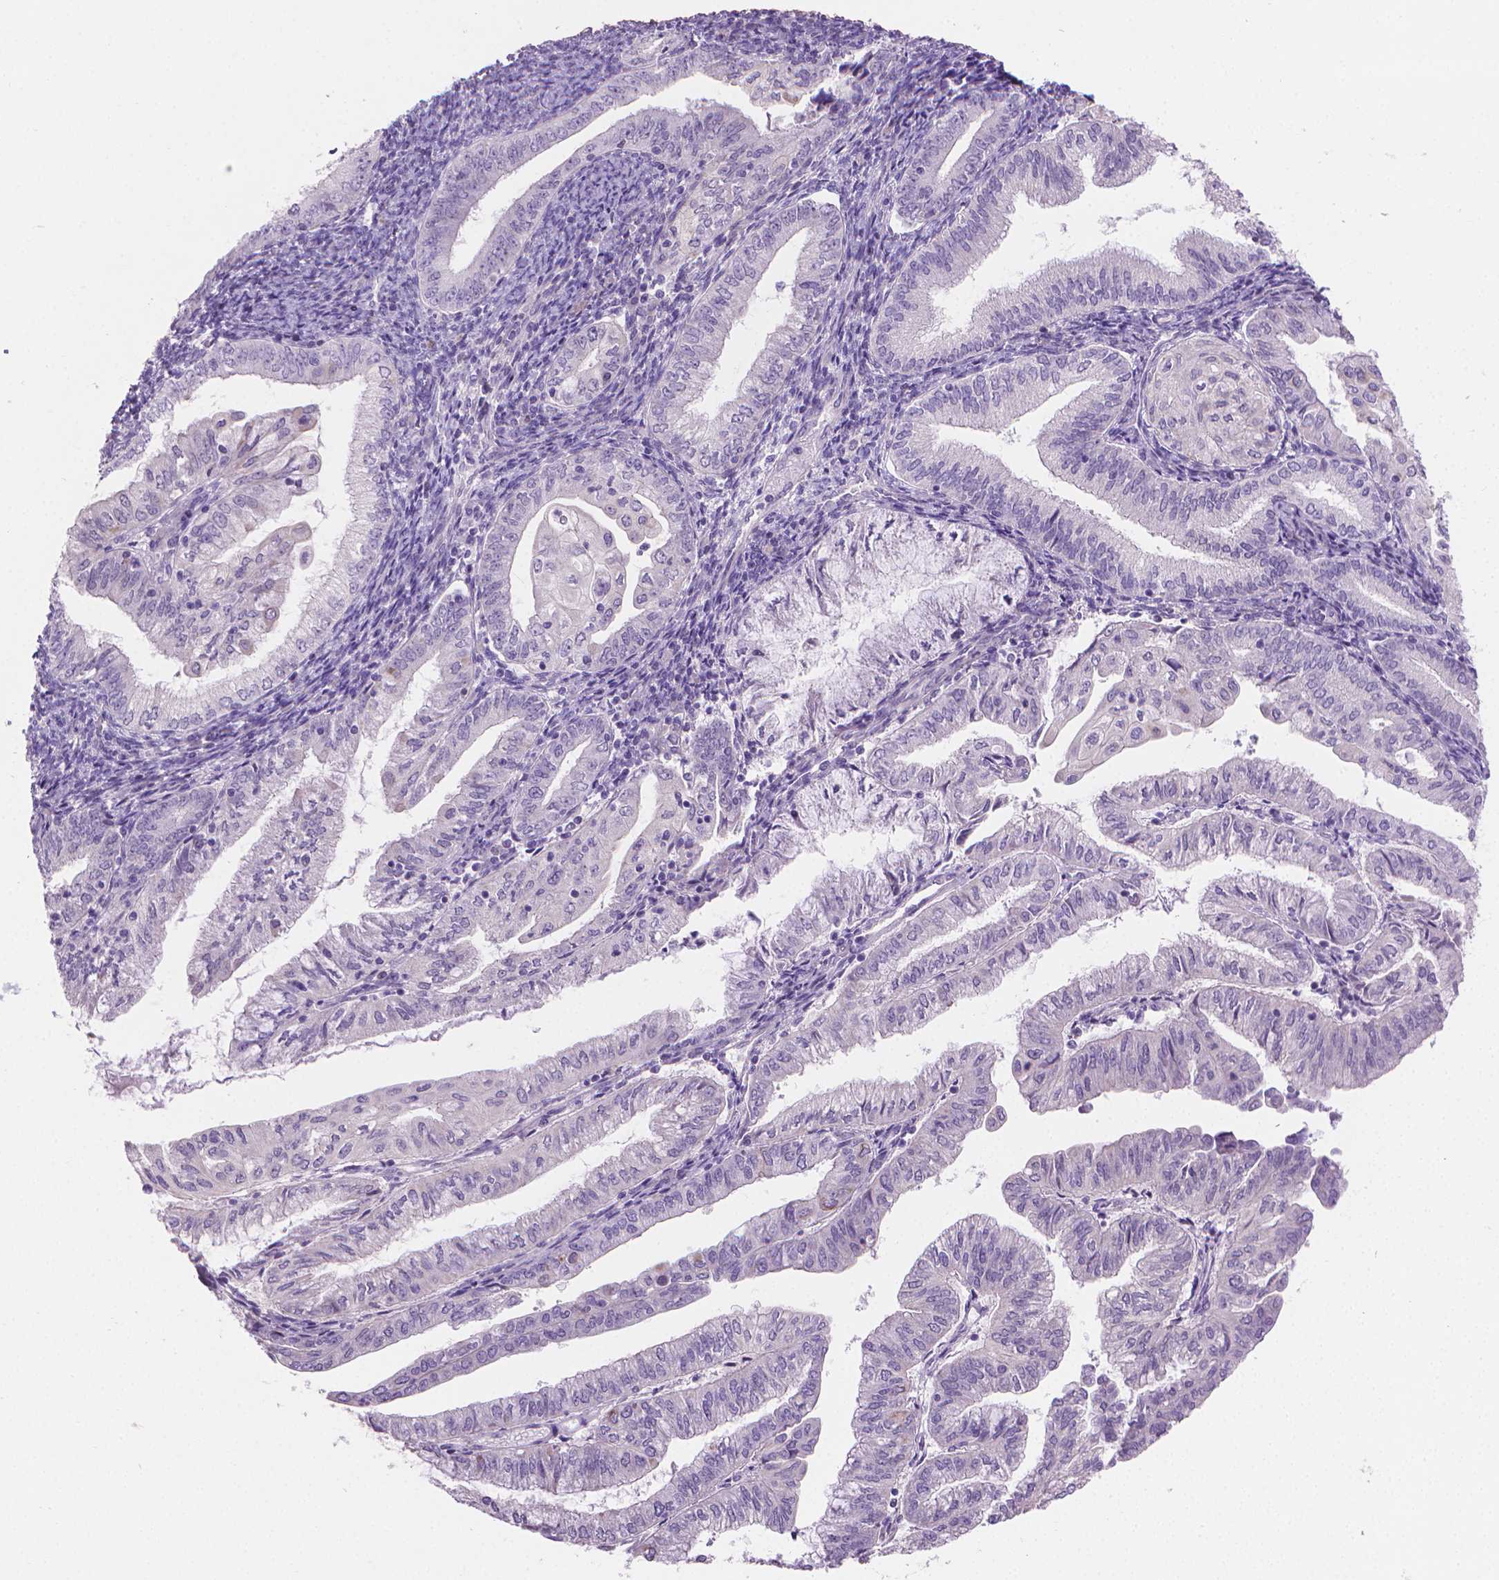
{"staining": {"intensity": "negative", "quantity": "none", "location": "none"}, "tissue": "endometrial cancer", "cell_type": "Tumor cells", "image_type": "cancer", "snomed": [{"axis": "morphology", "description": "Adenocarcinoma, NOS"}, {"axis": "topography", "description": "Endometrium"}], "caption": "The micrograph reveals no significant positivity in tumor cells of adenocarcinoma (endometrial).", "gene": "GSDMA", "patient": {"sex": "female", "age": 55}}